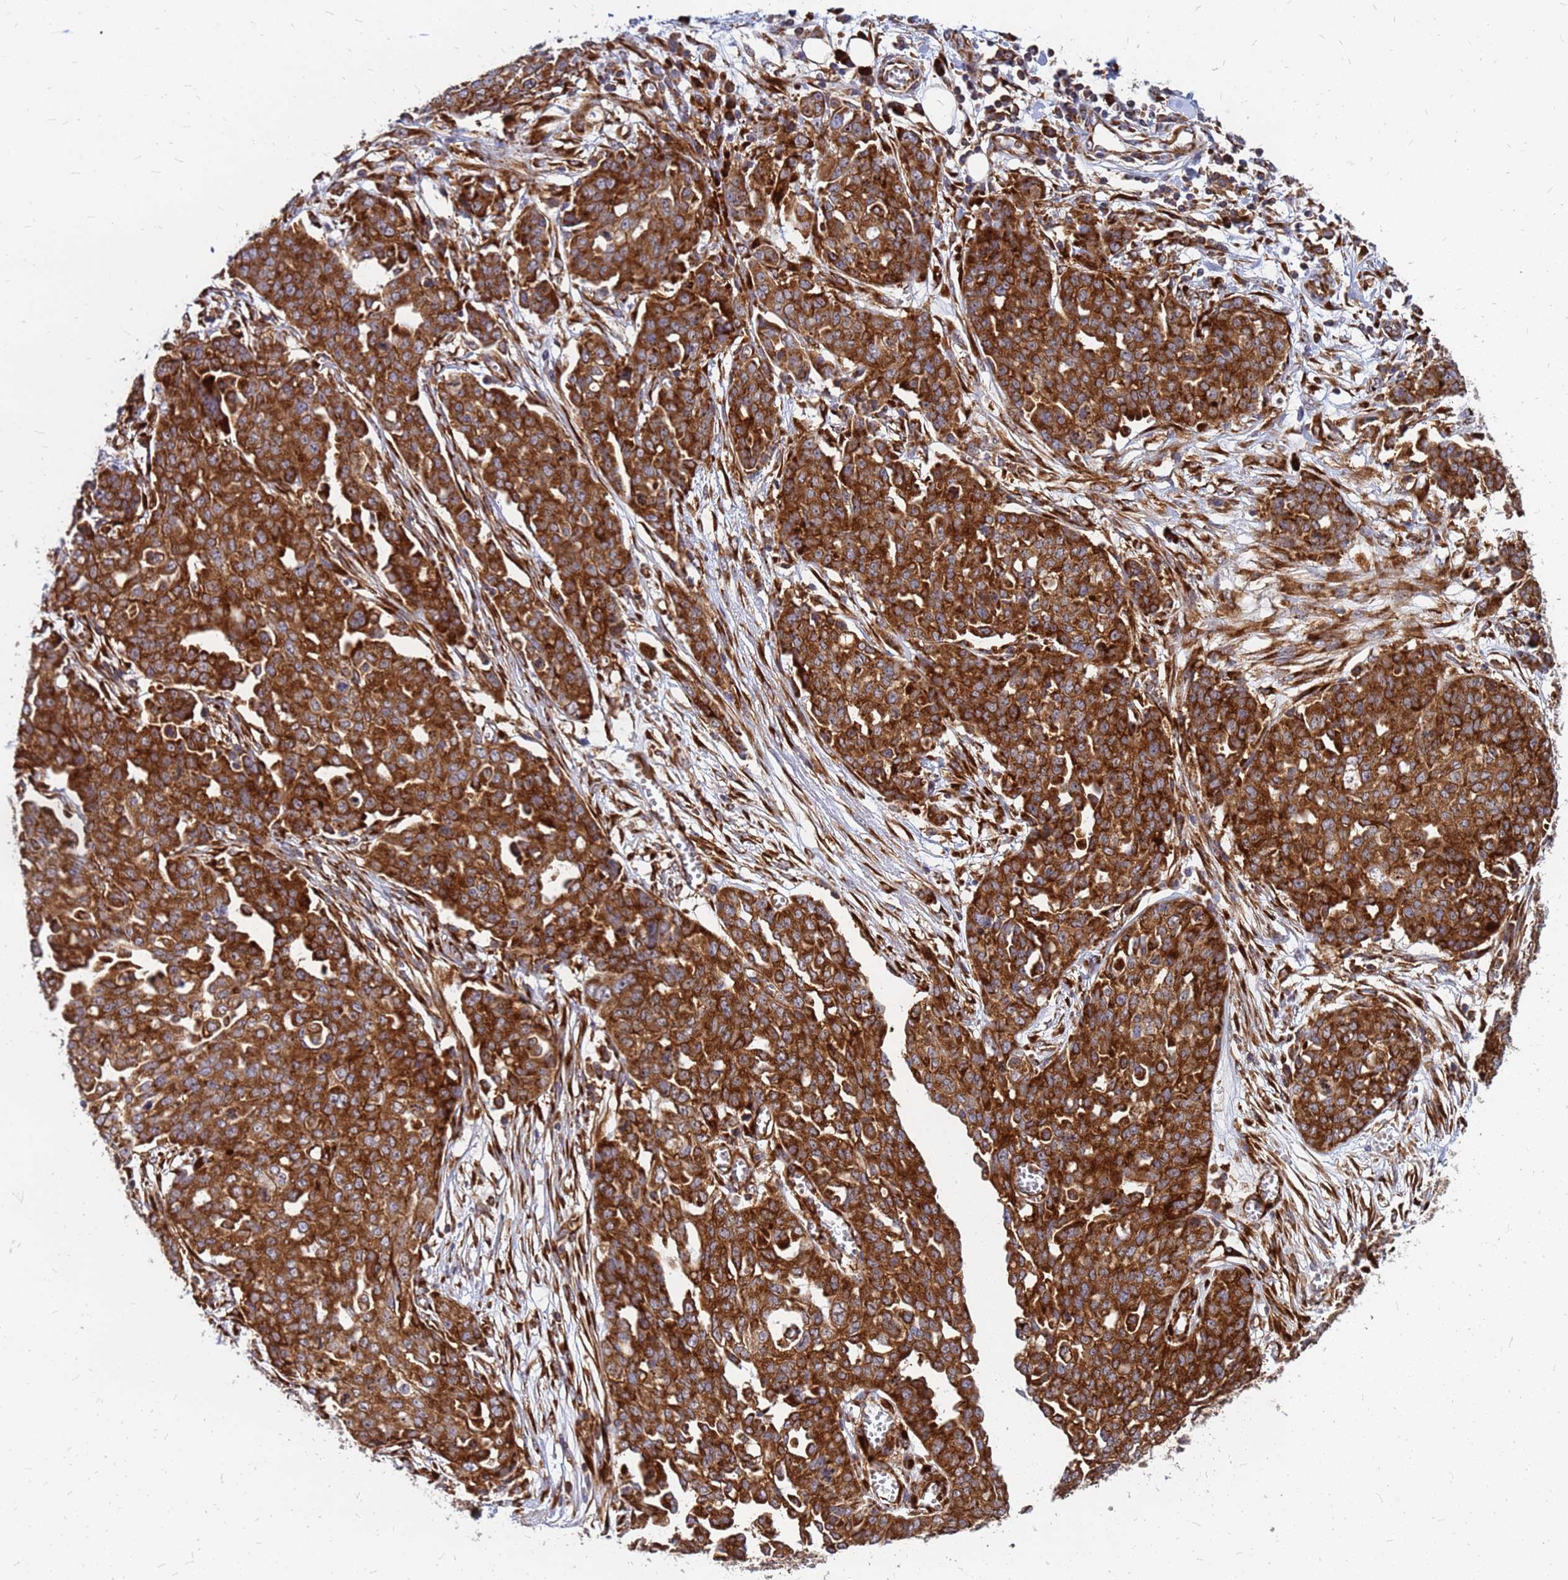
{"staining": {"intensity": "strong", "quantity": ">75%", "location": "cytoplasmic/membranous"}, "tissue": "ovarian cancer", "cell_type": "Tumor cells", "image_type": "cancer", "snomed": [{"axis": "morphology", "description": "Cystadenocarcinoma, serous, NOS"}, {"axis": "topography", "description": "Soft tissue"}, {"axis": "topography", "description": "Ovary"}], "caption": "An image showing strong cytoplasmic/membranous staining in about >75% of tumor cells in ovarian serous cystadenocarcinoma, as visualized by brown immunohistochemical staining.", "gene": "RPL8", "patient": {"sex": "female", "age": 57}}